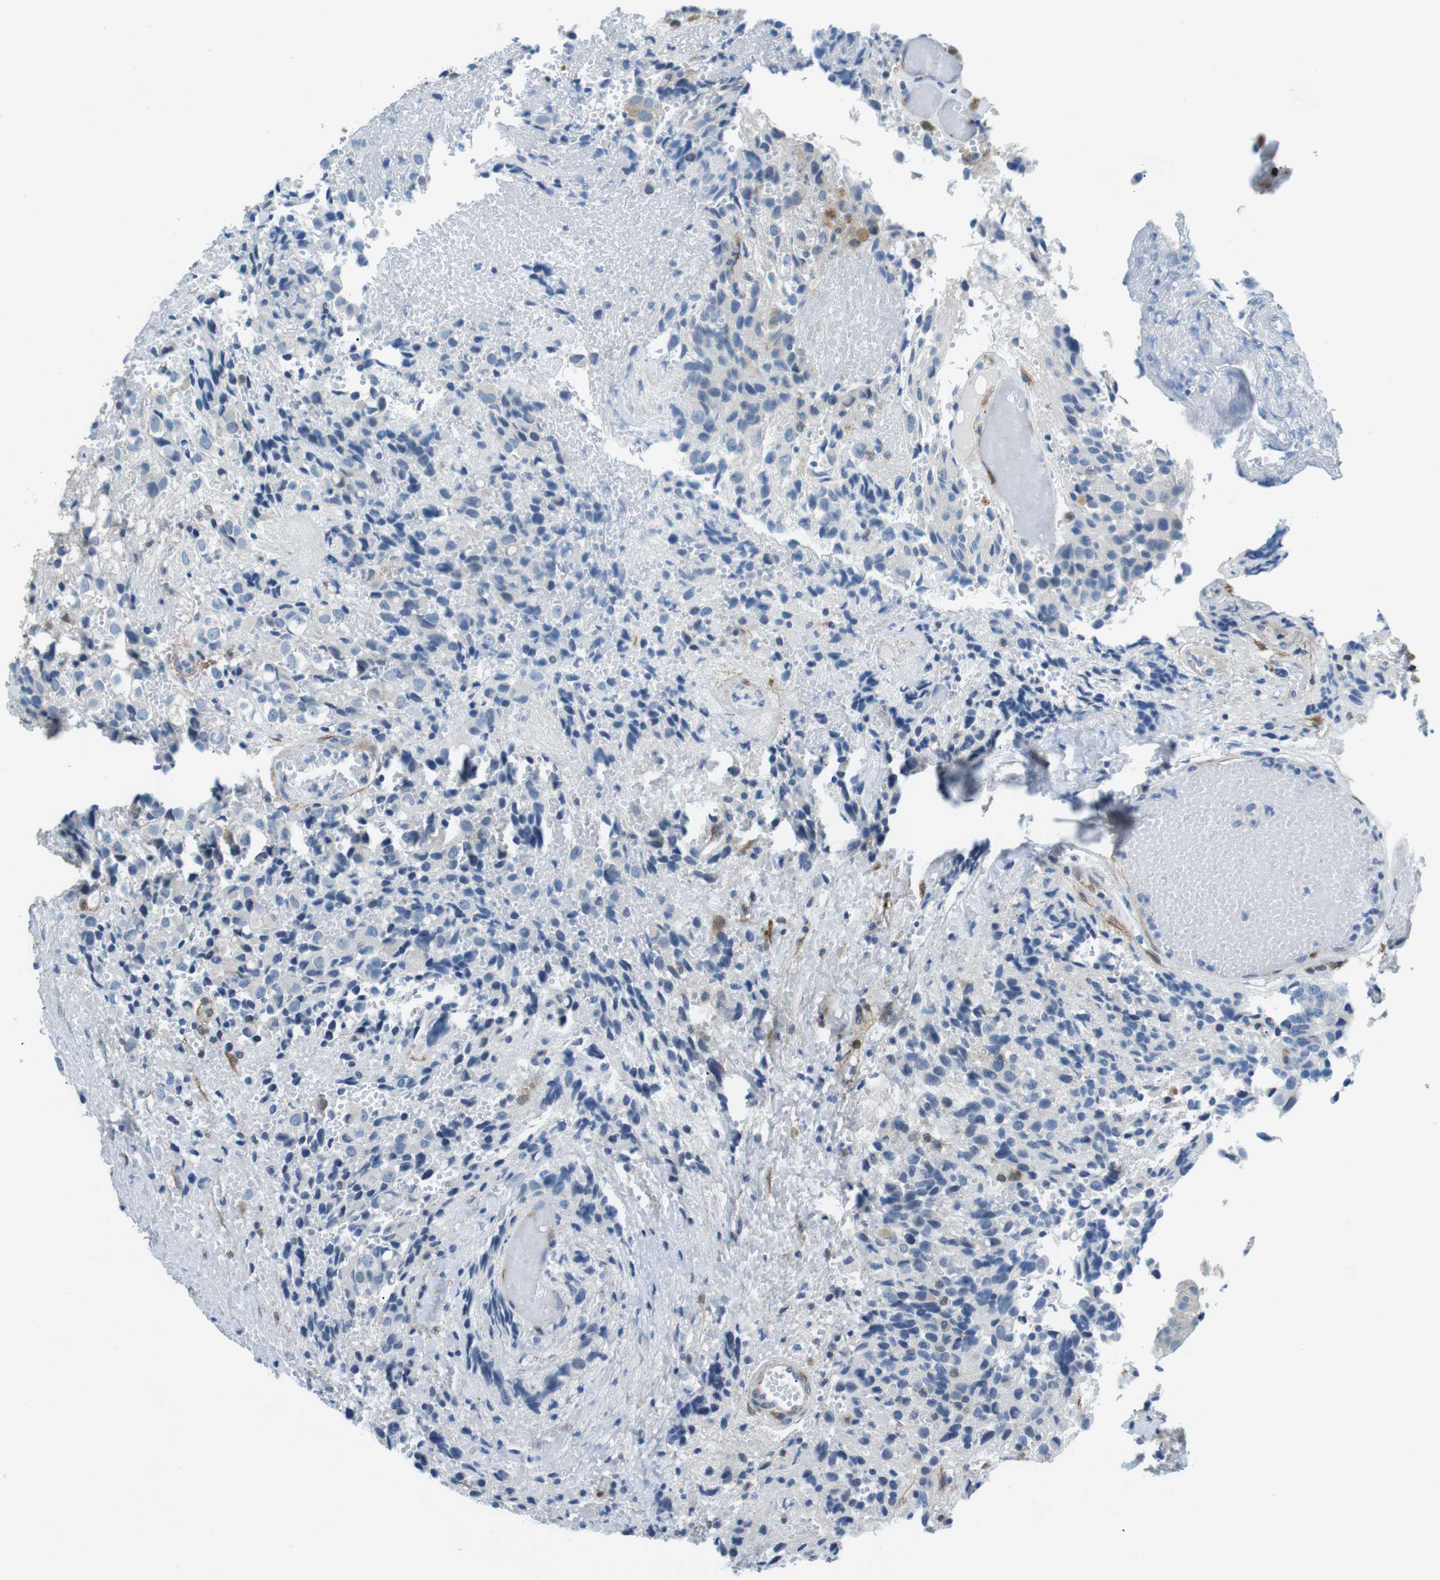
{"staining": {"intensity": "negative", "quantity": "none", "location": "none"}, "tissue": "glioma", "cell_type": "Tumor cells", "image_type": "cancer", "snomed": [{"axis": "morphology", "description": "Glioma, malignant, High grade"}, {"axis": "topography", "description": "Brain"}], "caption": "Immunohistochemistry histopathology image of neoplastic tissue: human malignant high-grade glioma stained with DAB (3,3'-diaminobenzidine) displays no significant protein positivity in tumor cells.", "gene": "PHLDA1", "patient": {"sex": "male", "age": 32}}